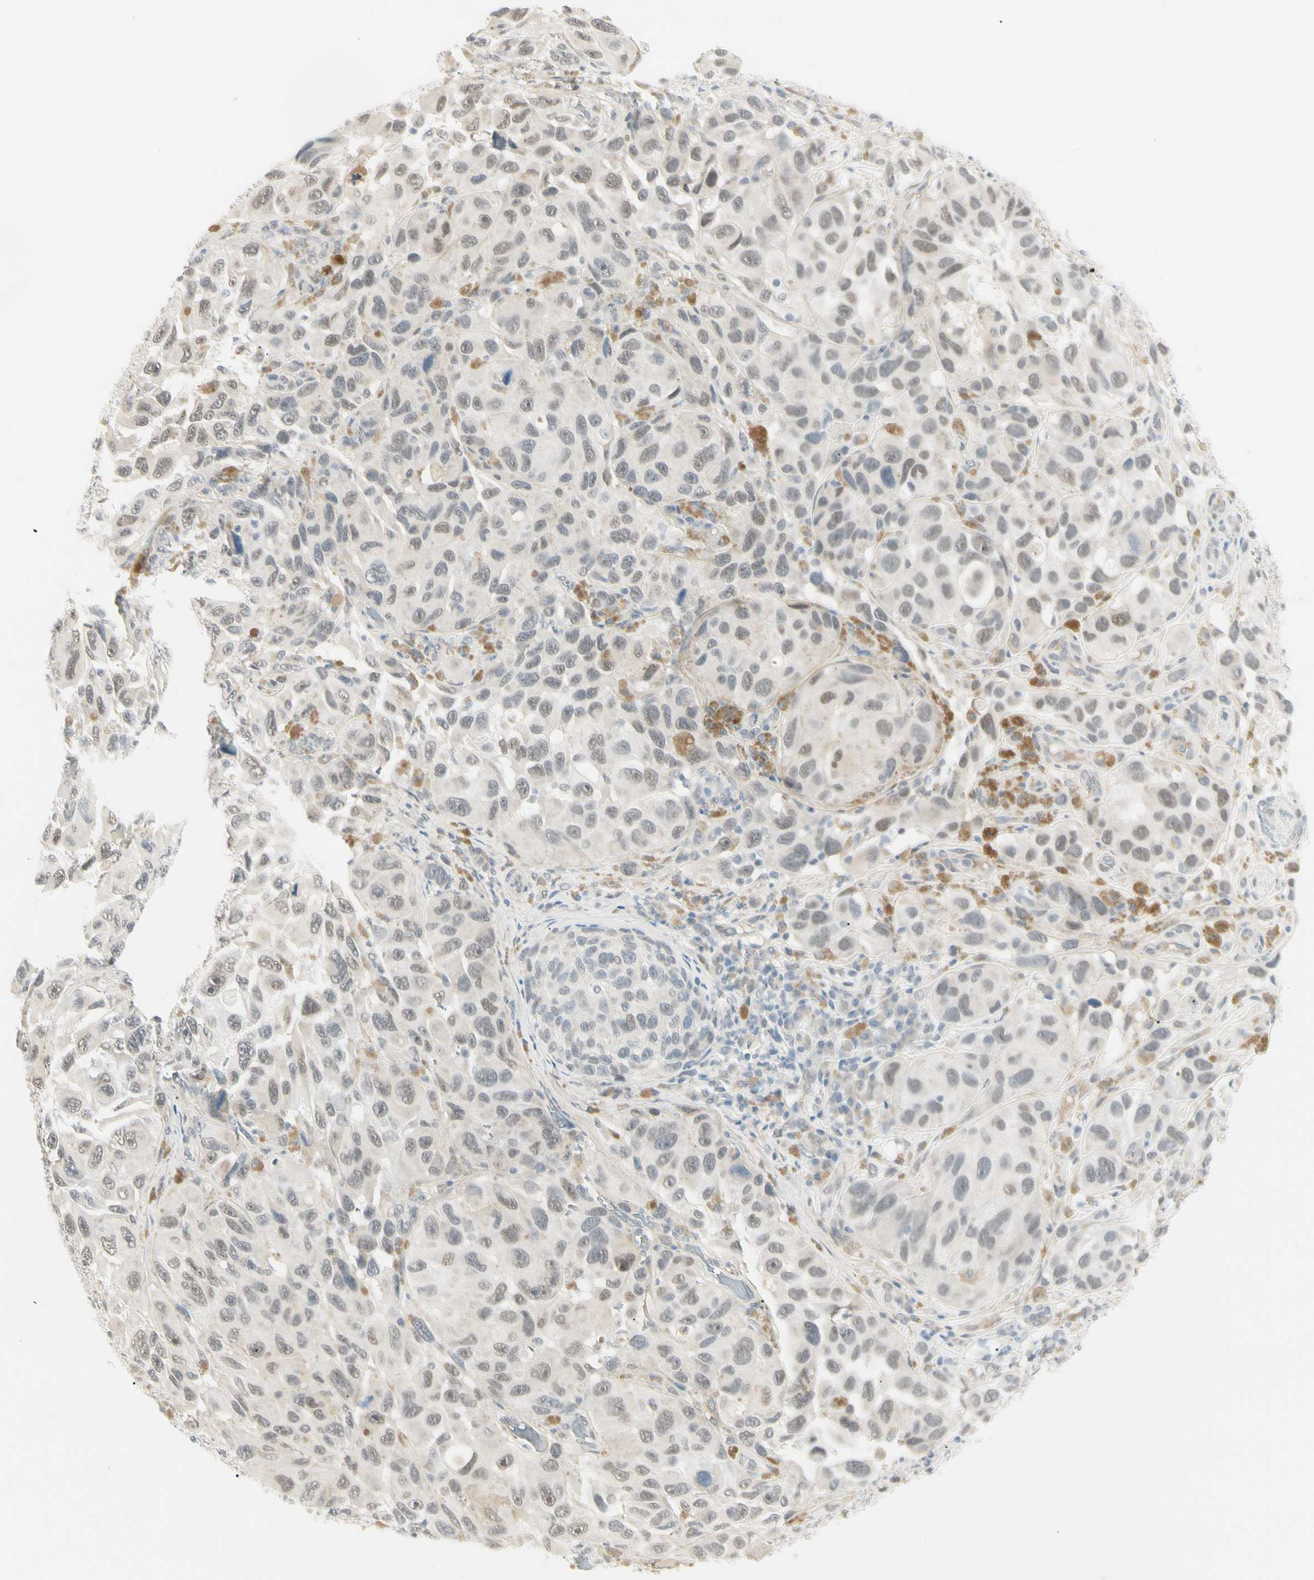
{"staining": {"intensity": "weak", "quantity": "25%-75%", "location": "nuclear"}, "tissue": "melanoma", "cell_type": "Tumor cells", "image_type": "cancer", "snomed": [{"axis": "morphology", "description": "Malignant melanoma, NOS"}, {"axis": "topography", "description": "Skin"}], "caption": "The micrograph shows staining of malignant melanoma, revealing weak nuclear protein expression (brown color) within tumor cells. (Stains: DAB (3,3'-diaminobenzidine) in brown, nuclei in blue, Microscopy: brightfield microscopy at high magnification).", "gene": "ASPN", "patient": {"sex": "female", "age": 73}}